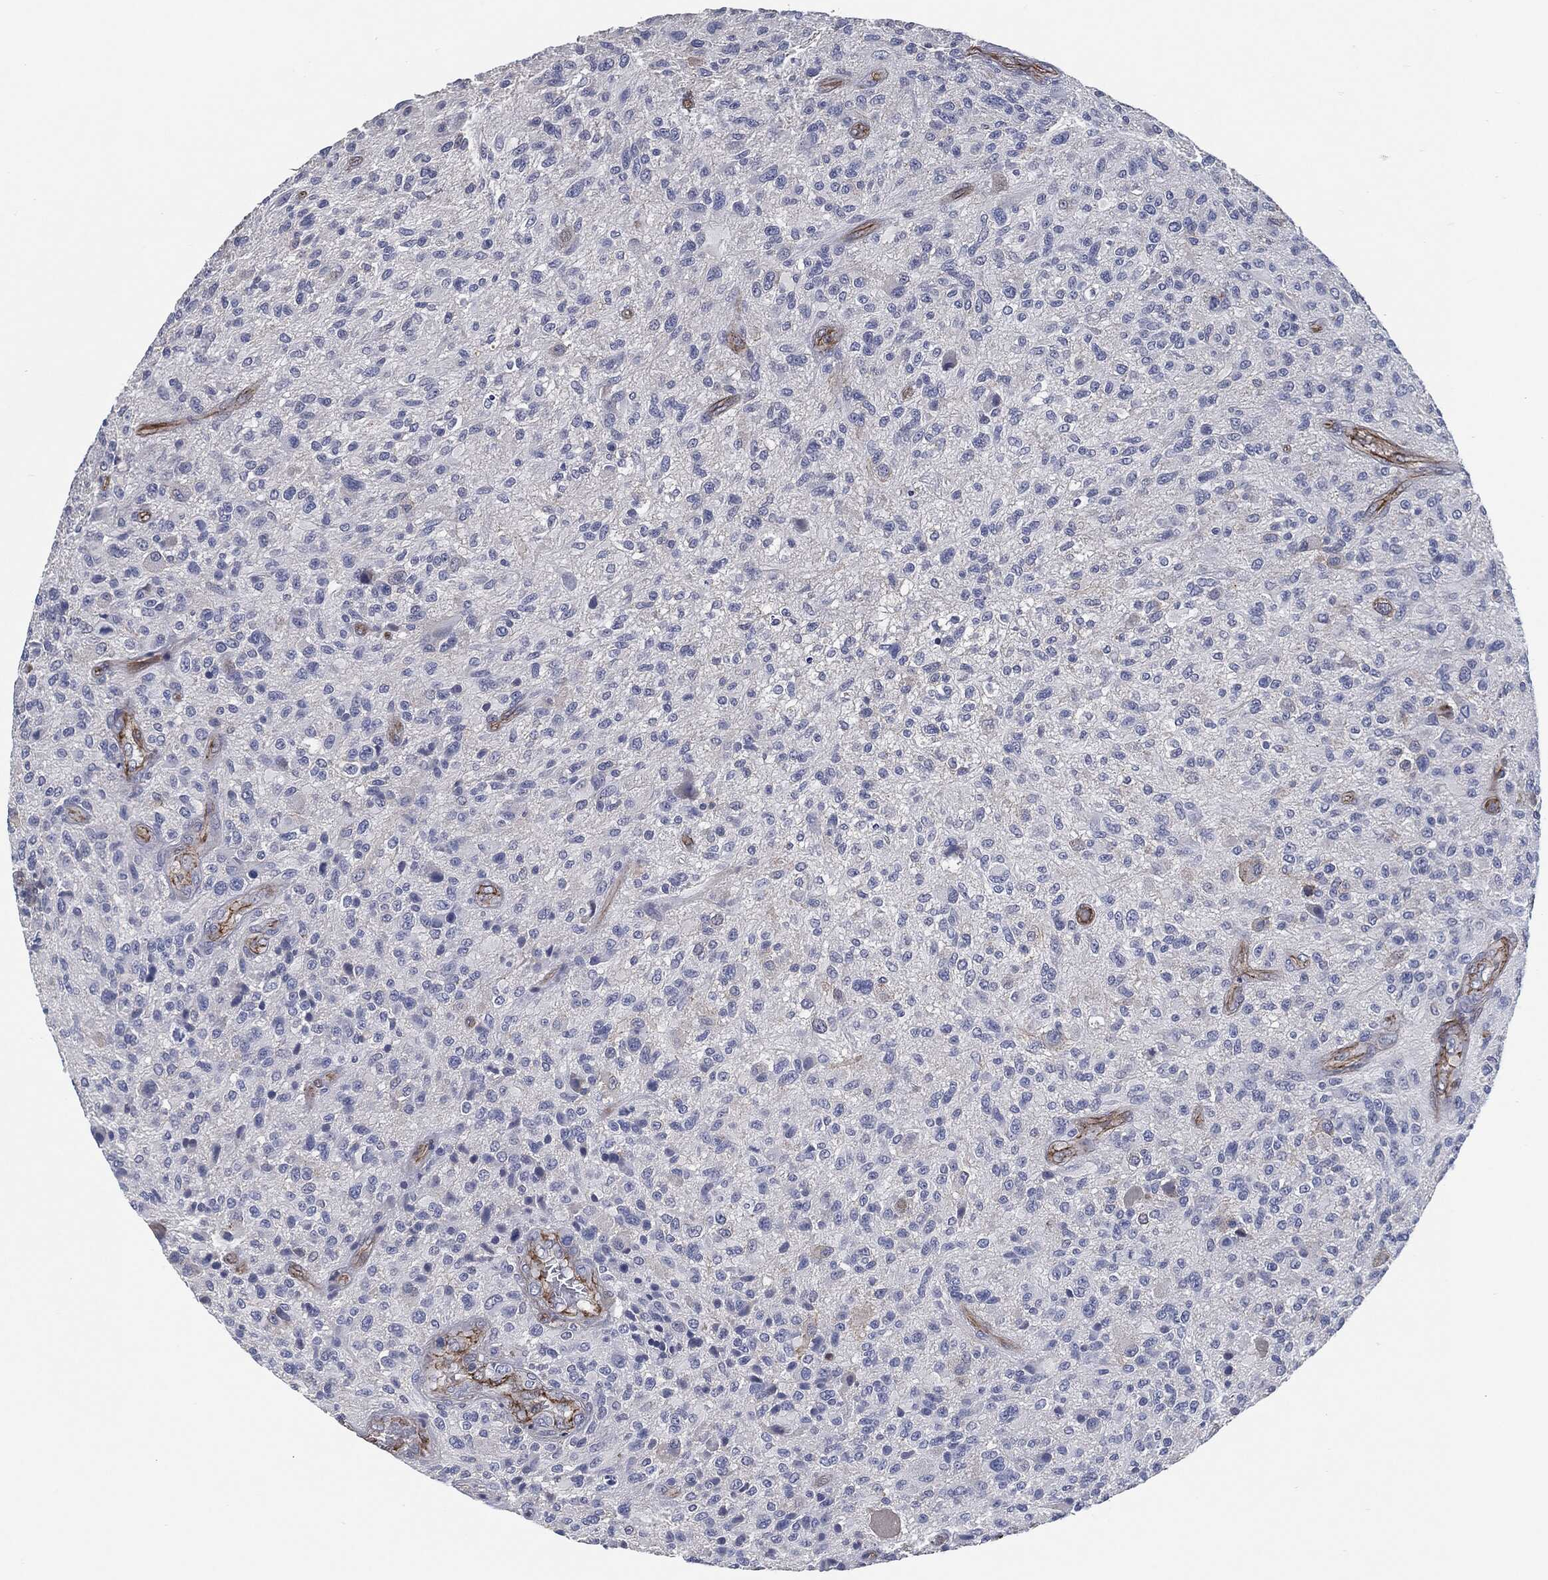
{"staining": {"intensity": "negative", "quantity": "none", "location": "none"}, "tissue": "glioma", "cell_type": "Tumor cells", "image_type": "cancer", "snomed": [{"axis": "morphology", "description": "Glioma, malignant, High grade"}, {"axis": "topography", "description": "Brain"}], "caption": "High power microscopy histopathology image of an IHC image of high-grade glioma (malignant), revealing no significant expression in tumor cells. (DAB IHC with hematoxylin counter stain).", "gene": "SVIL", "patient": {"sex": "male", "age": 47}}